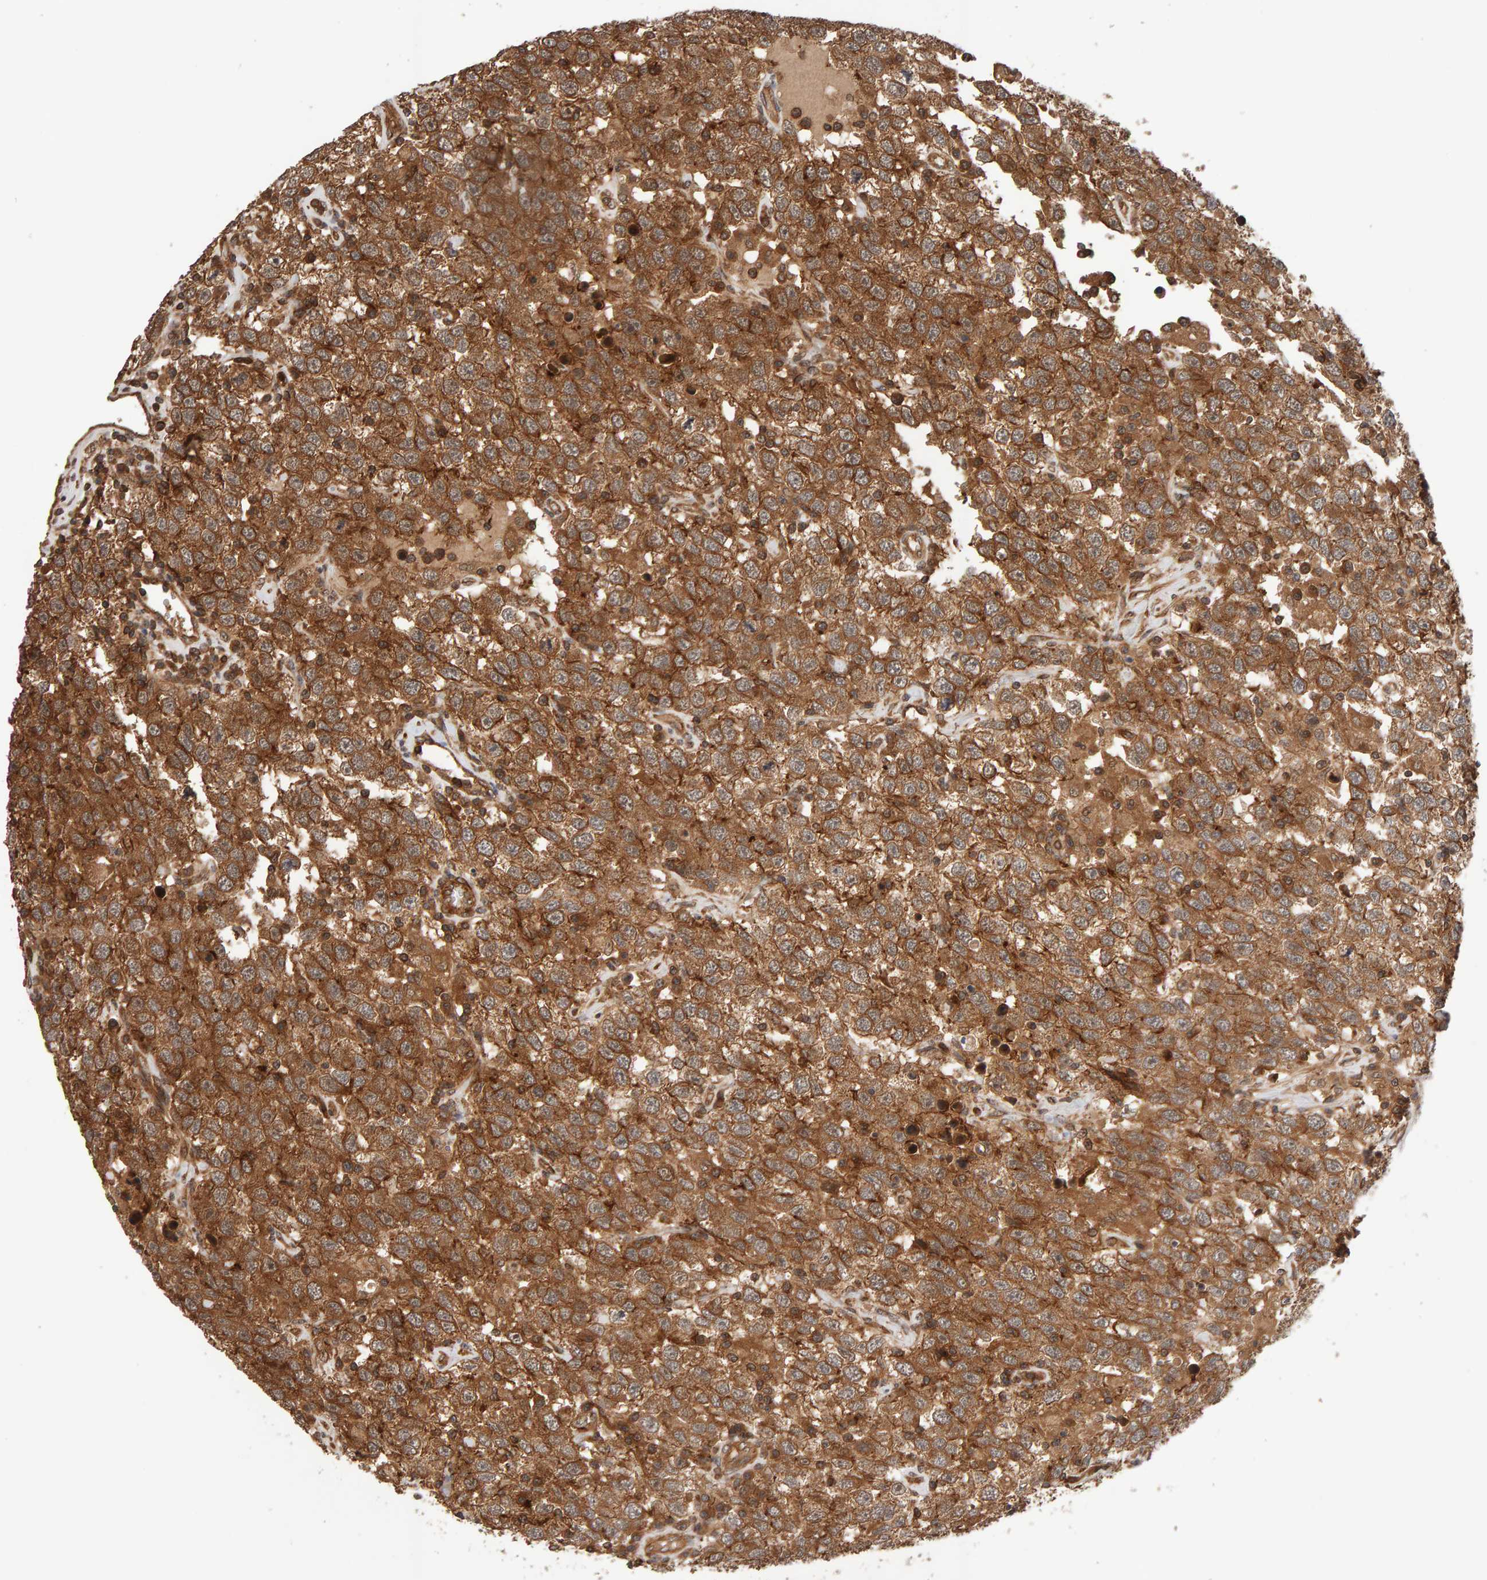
{"staining": {"intensity": "moderate", "quantity": ">75%", "location": "cytoplasmic/membranous"}, "tissue": "testis cancer", "cell_type": "Tumor cells", "image_type": "cancer", "snomed": [{"axis": "morphology", "description": "Seminoma, NOS"}, {"axis": "topography", "description": "Testis"}], "caption": "DAB immunohistochemical staining of human testis seminoma exhibits moderate cytoplasmic/membranous protein staining in about >75% of tumor cells.", "gene": "SYNRG", "patient": {"sex": "male", "age": 41}}